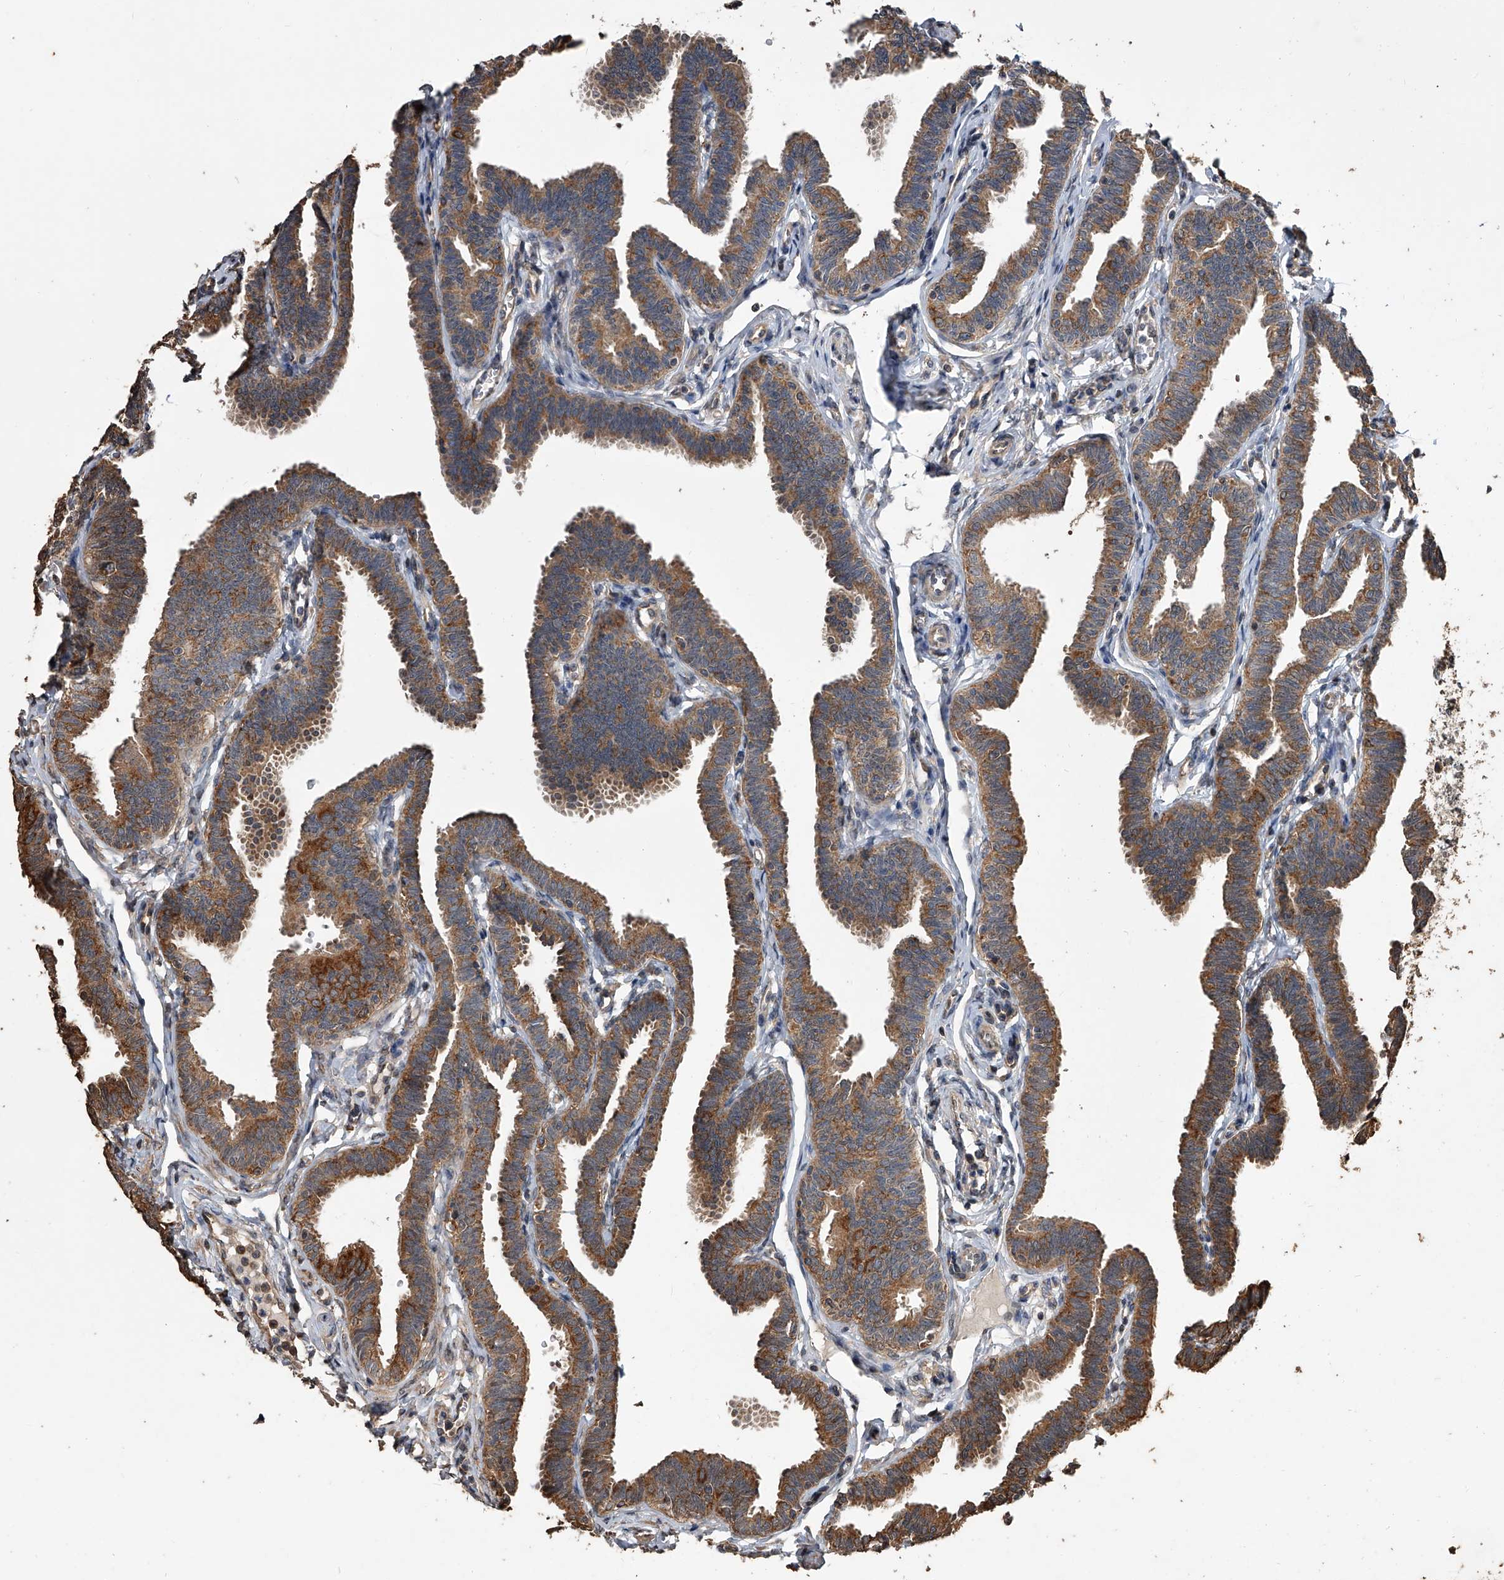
{"staining": {"intensity": "moderate", "quantity": ">75%", "location": "cytoplasmic/membranous"}, "tissue": "fallopian tube", "cell_type": "Glandular cells", "image_type": "normal", "snomed": [{"axis": "morphology", "description": "Normal tissue, NOS"}, {"axis": "topography", "description": "Fallopian tube"}, {"axis": "topography", "description": "Ovary"}], "caption": "Glandular cells exhibit moderate cytoplasmic/membranous positivity in approximately >75% of cells in benign fallopian tube. (Stains: DAB in brown, nuclei in blue, Microscopy: brightfield microscopy at high magnification).", "gene": "LTV1", "patient": {"sex": "female", "age": 23}}